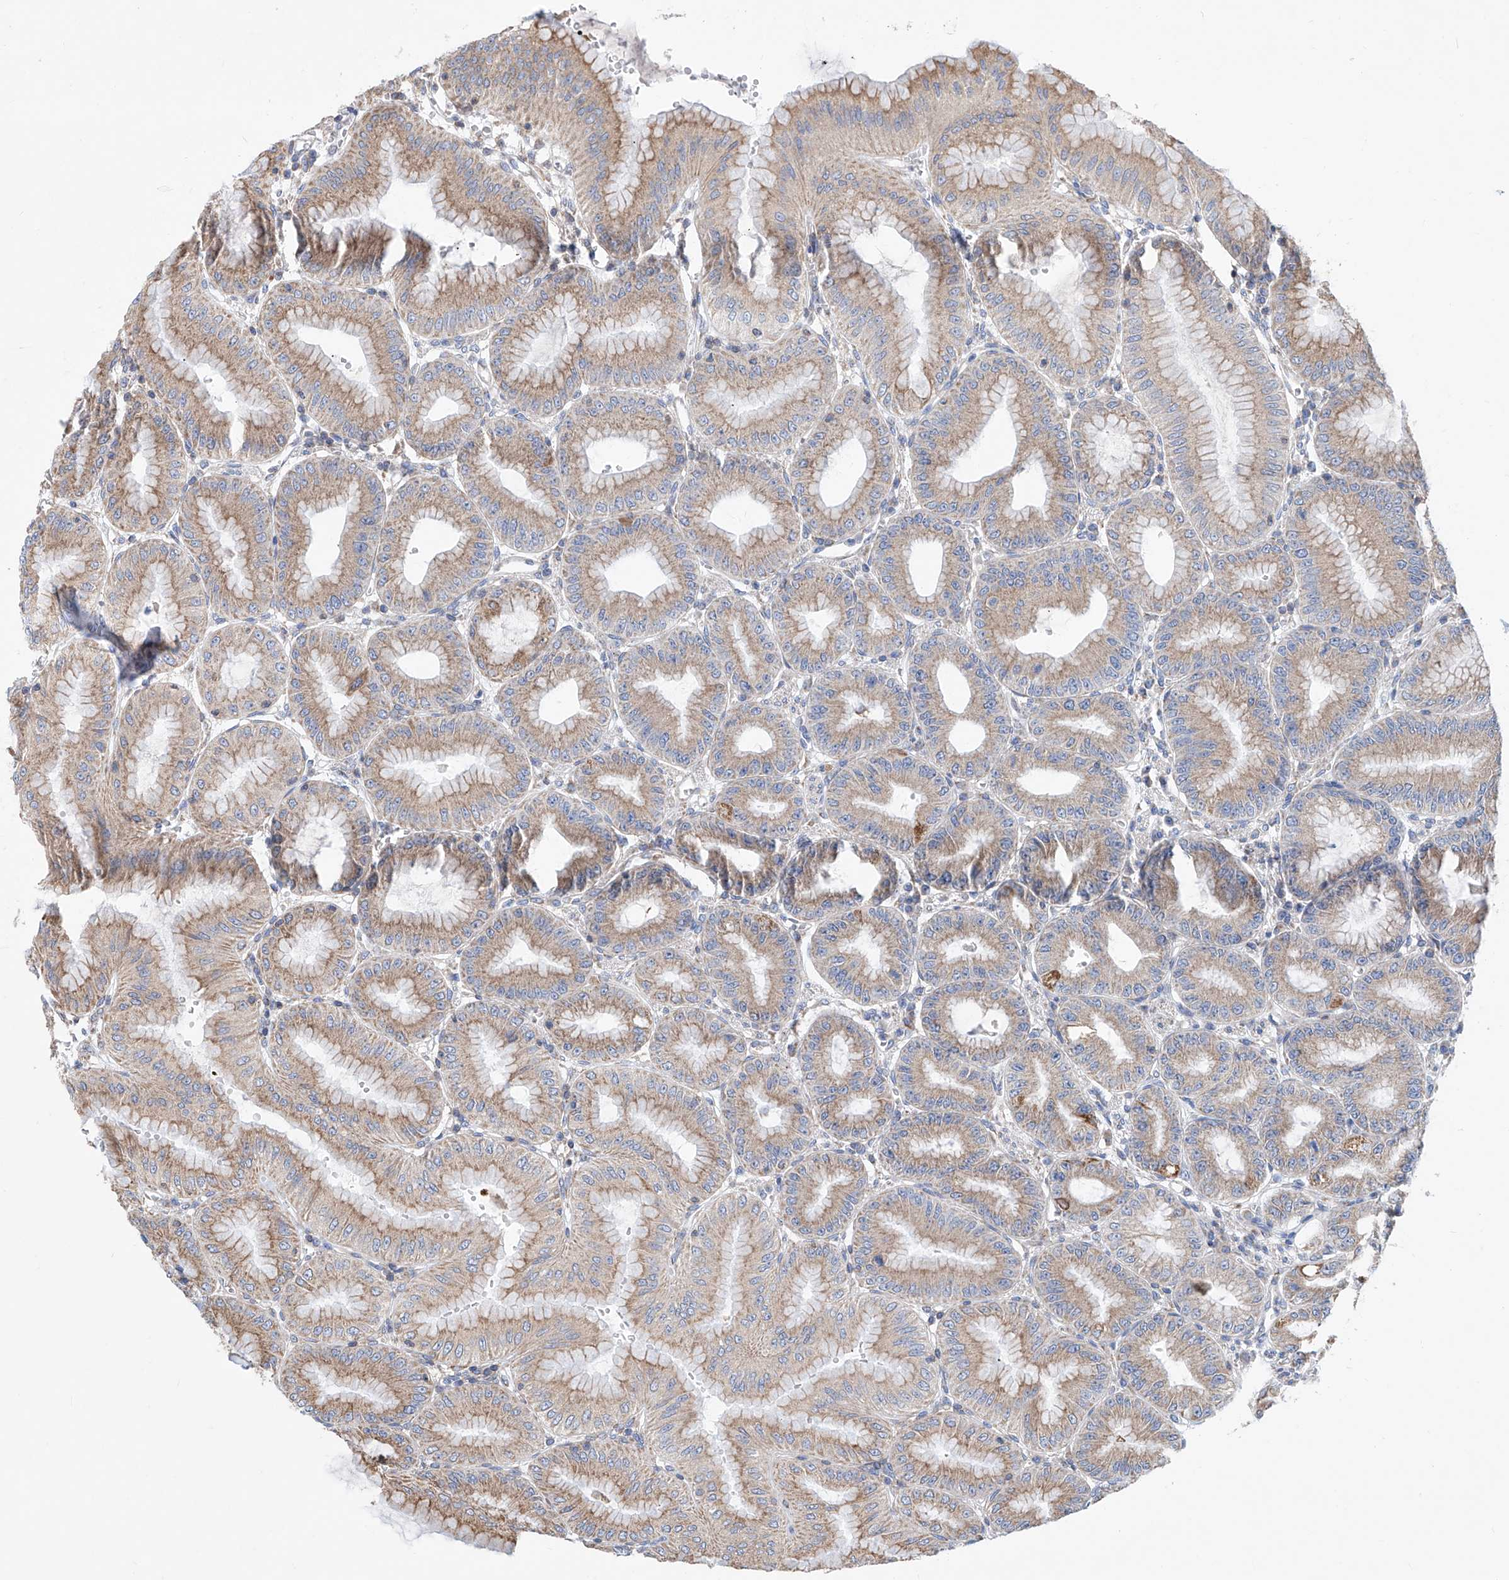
{"staining": {"intensity": "moderate", "quantity": "25%-75%", "location": "cytoplasmic/membranous"}, "tissue": "stomach", "cell_type": "Glandular cells", "image_type": "normal", "snomed": [{"axis": "morphology", "description": "Normal tissue, NOS"}, {"axis": "topography", "description": "Stomach, lower"}], "caption": "Immunohistochemical staining of unremarkable stomach displays medium levels of moderate cytoplasmic/membranous staining in approximately 25%-75% of glandular cells.", "gene": "MAD2L1", "patient": {"sex": "male", "age": 71}}